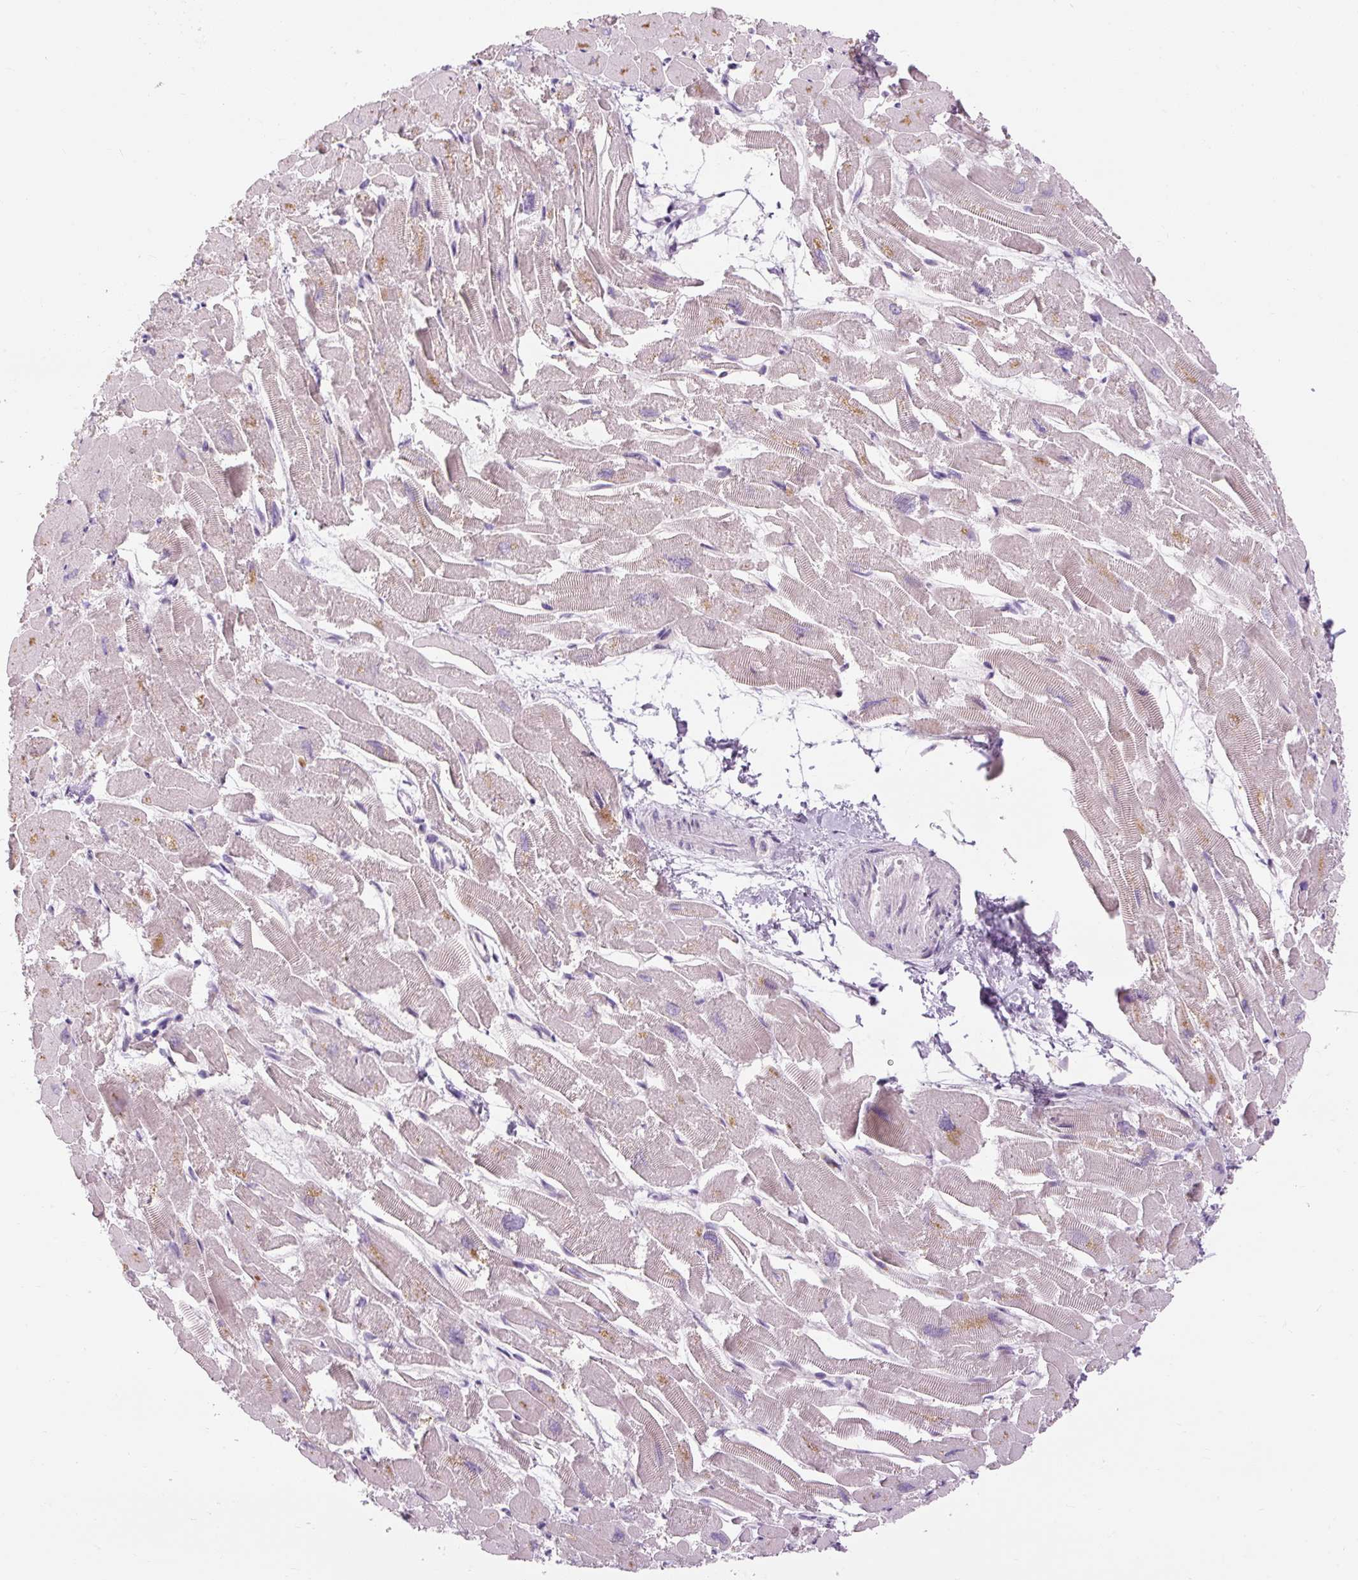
{"staining": {"intensity": "moderate", "quantity": "<25%", "location": "cytoplasmic/membranous"}, "tissue": "heart muscle", "cell_type": "Cardiomyocytes", "image_type": "normal", "snomed": [{"axis": "morphology", "description": "Normal tissue, NOS"}, {"axis": "topography", "description": "Heart"}], "caption": "Brown immunohistochemical staining in benign human heart muscle reveals moderate cytoplasmic/membranous expression in about <25% of cardiomyocytes. (DAB = brown stain, brightfield microscopy at high magnification).", "gene": "TIGD2", "patient": {"sex": "male", "age": 54}}